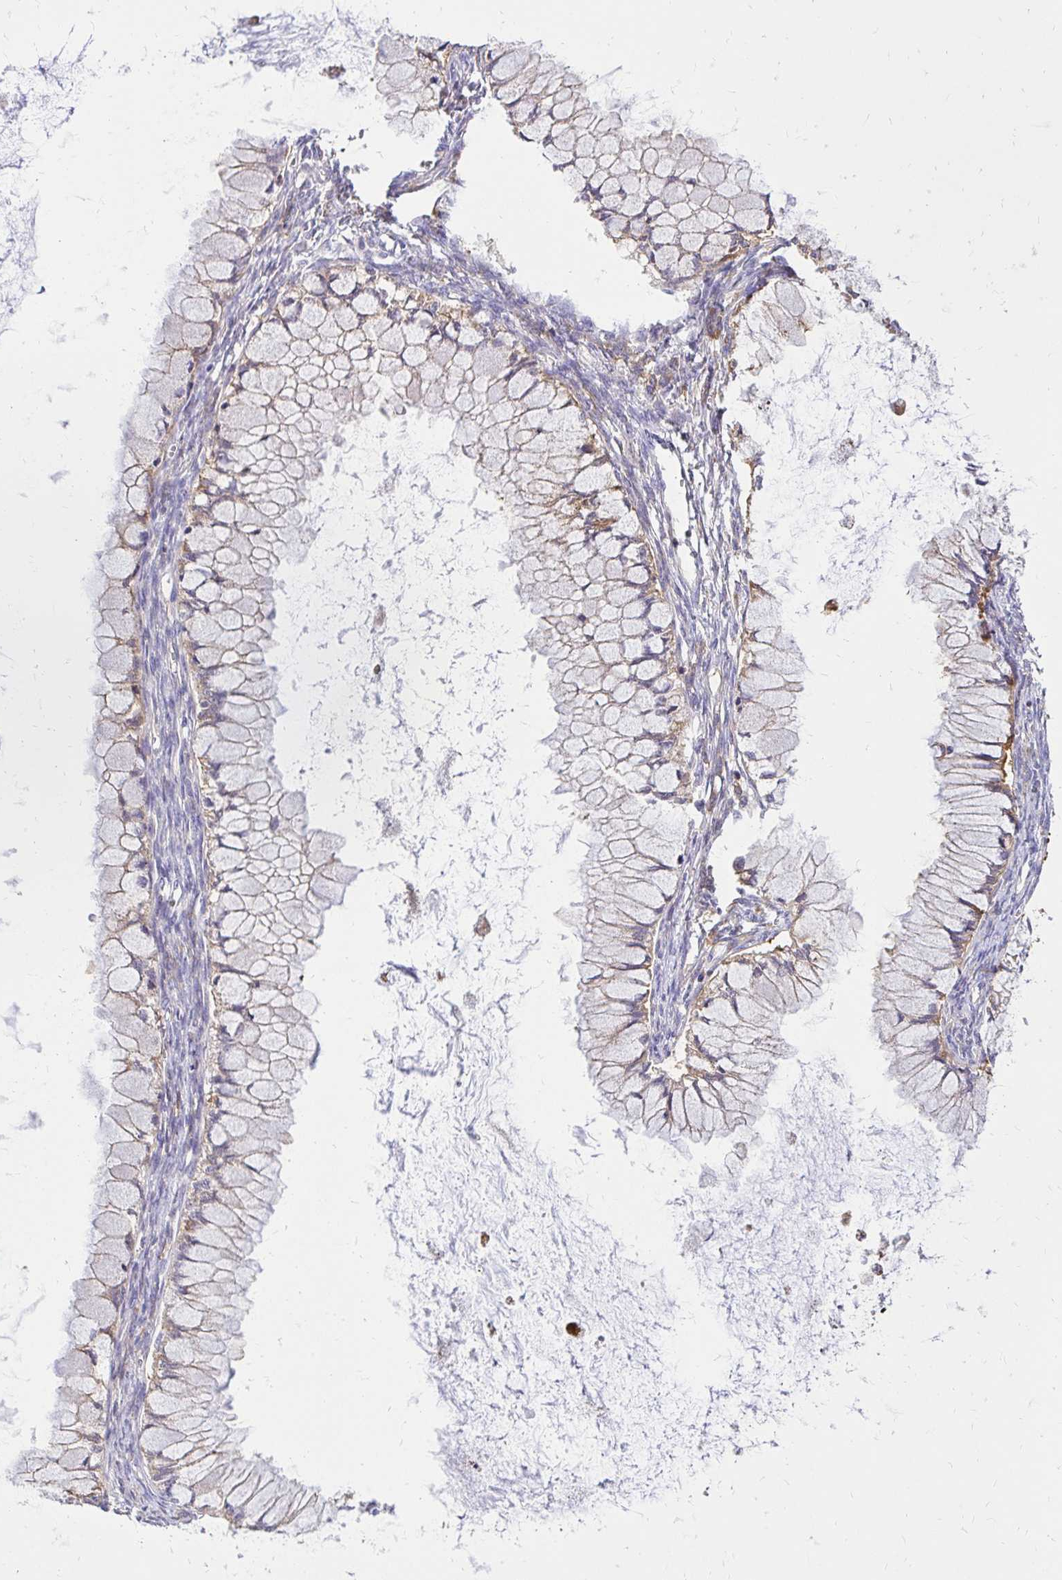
{"staining": {"intensity": "moderate", "quantity": "25%-75%", "location": "cytoplasmic/membranous"}, "tissue": "ovarian cancer", "cell_type": "Tumor cells", "image_type": "cancer", "snomed": [{"axis": "morphology", "description": "Cystadenocarcinoma, mucinous, NOS"}, {"axis": "topography", "description": "Ovary"}], "caption": "There is medium levels of moderate cytoplasmic/membranous positivity in tumor cells of mucinous cystadenocarcinoma (ovarian), as demonstrated by immunohistochemical staining (brown color).", "gene": "ABCB10", "patient": {"sex": "female", "age": 34}}